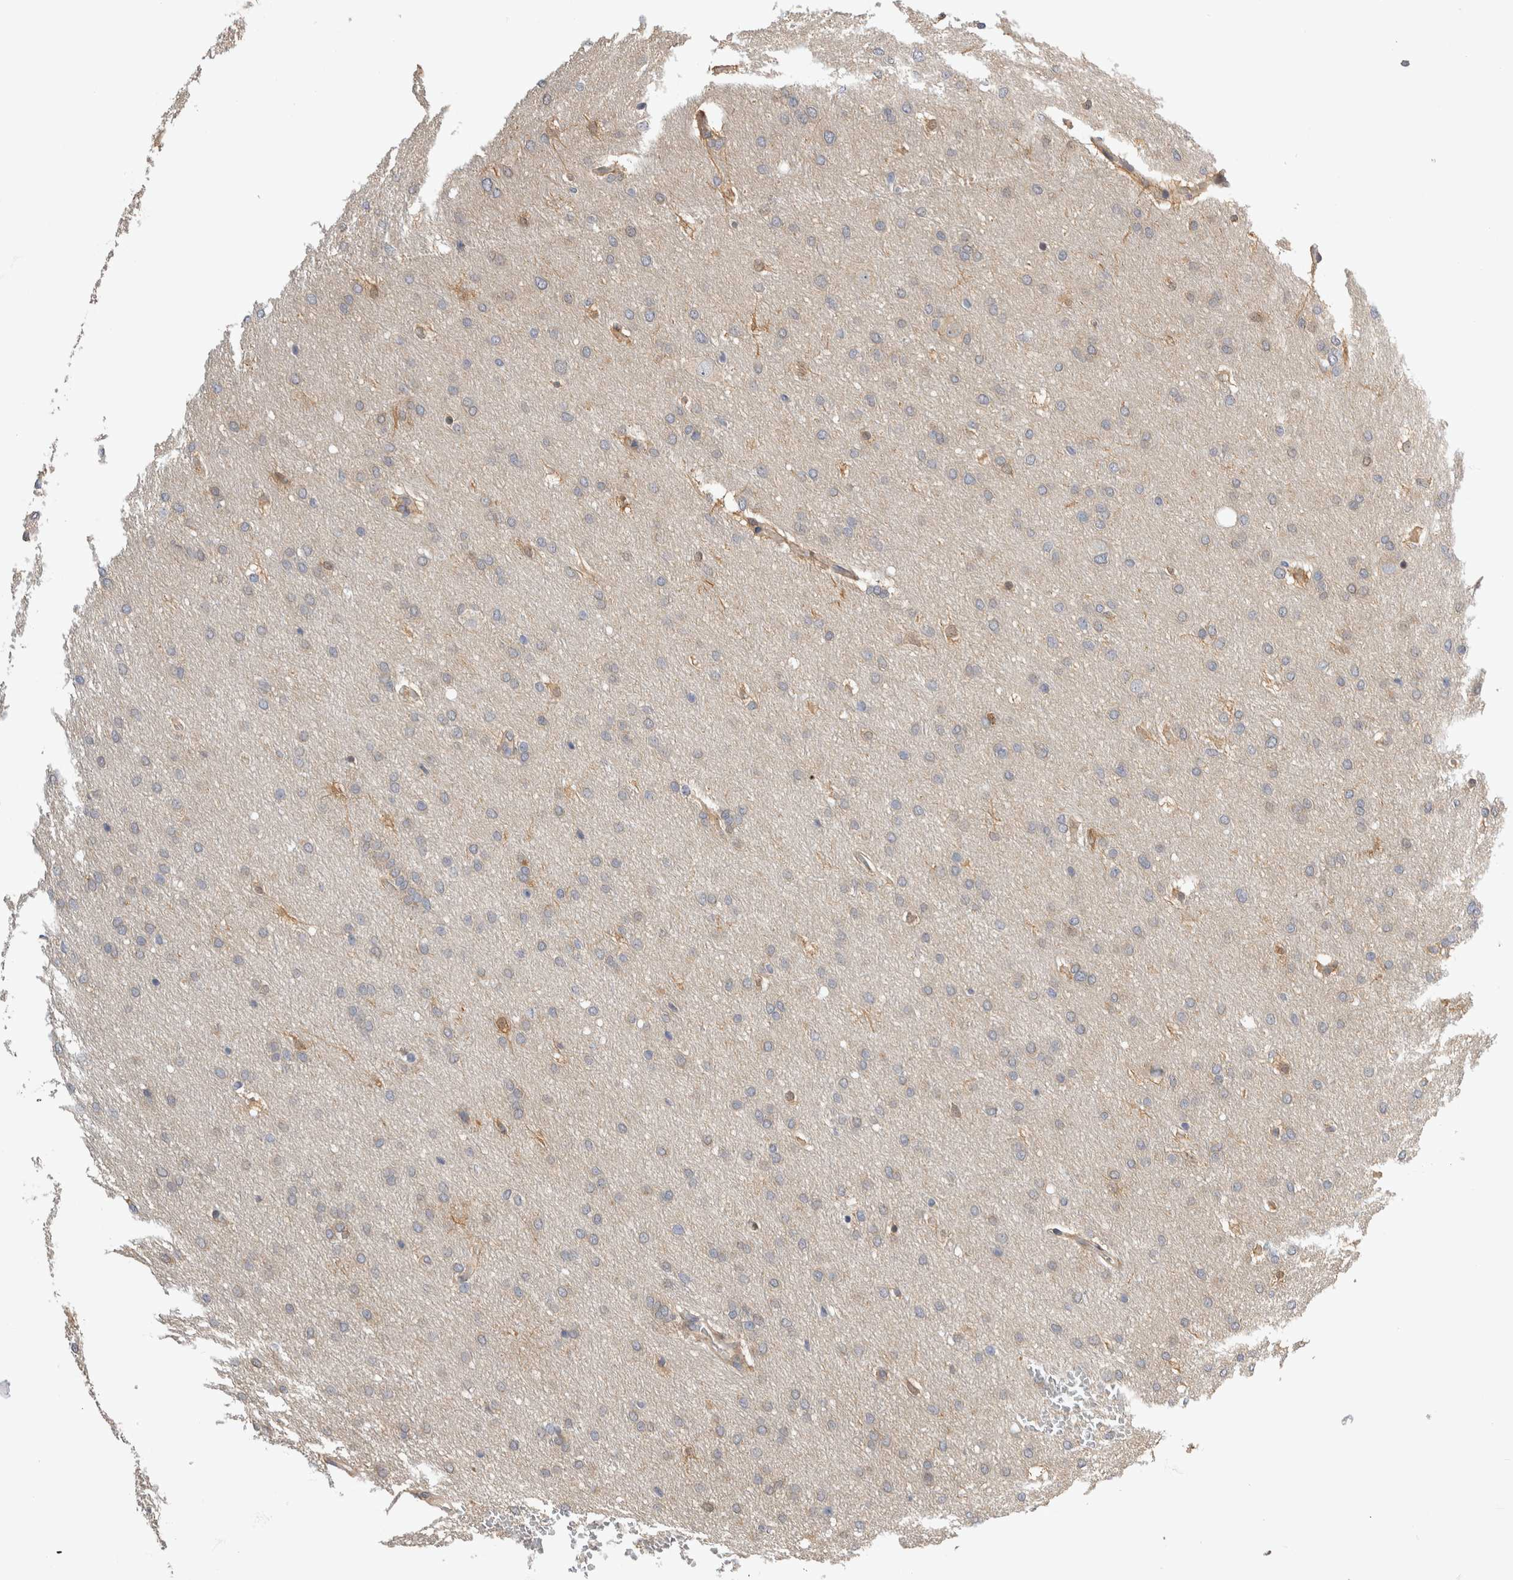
{"staining": {"intensity": "negative", "quantity": "none", "location": "none"}, "tissue": "glioma", "cell_type": "Tumor cells", "image_type": "cancer", "snomed": [{"axis": "morphology", "description": "Glioma, malignant, Low grade"}, {"axis": "topography", "description": "Brain"}], "caption": "Histopathology image shows no significant protein expression in tumor cells of low-grade glioma (malignant).", "gene": "PGM1", "patient": {"sex": "female", "age": 37}}